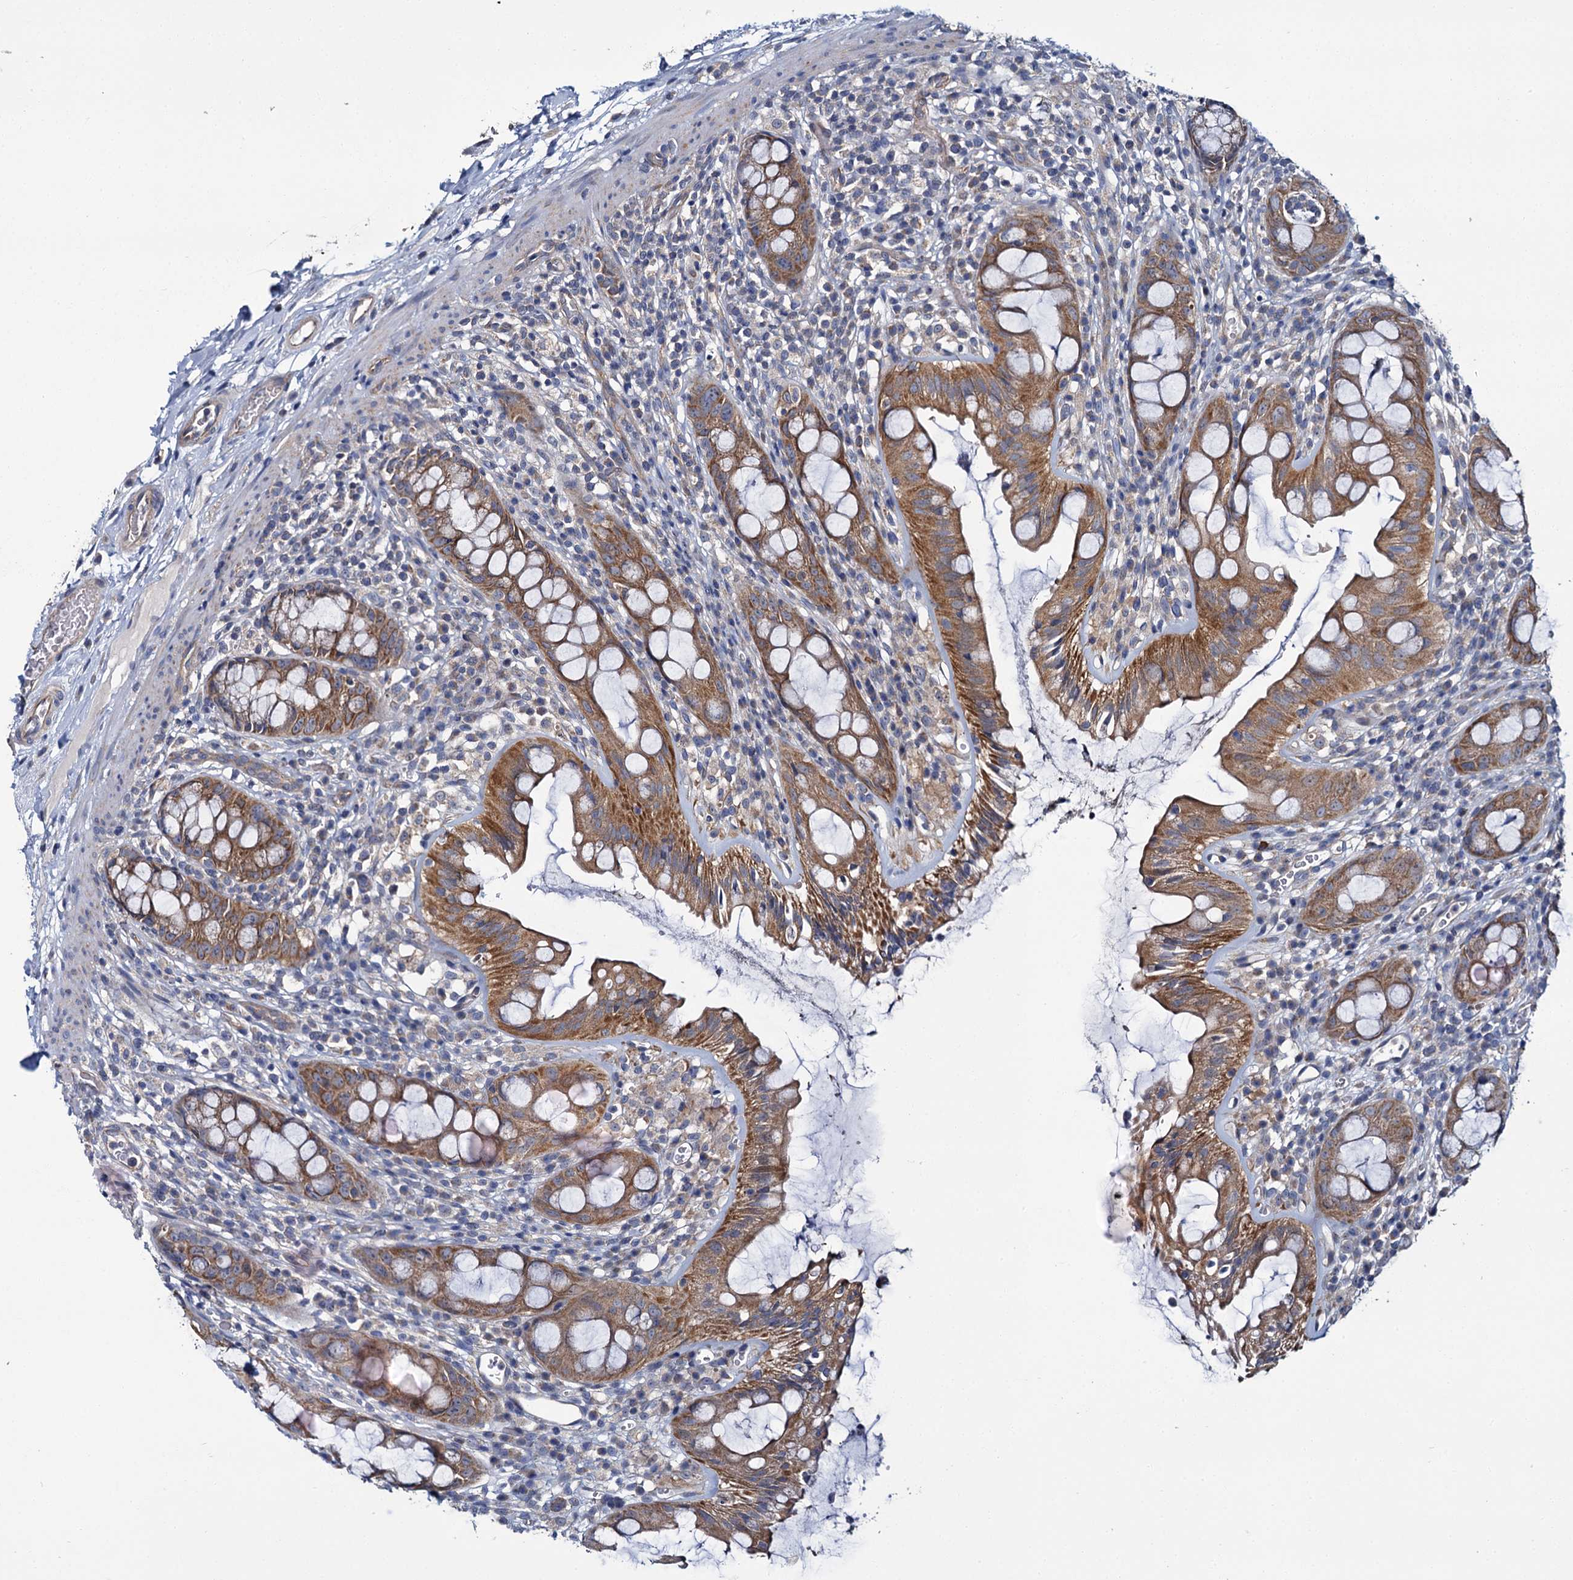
{"staining": {"intensity": "strong", "quantity": ">75%", "location": "cytoplasmic/membranous"}, "tissue": "rectum", "cell_type": "Glandular cells", "image_type": "normal", "snomed": [{"axis": "morphology", "description": "Normal tissue, NOS"}, {"axis": "topography", "description": "Rectum"}], "caption": "IHC histopathology image of unremarkable rectum: human rectum stained using IHC demonstrates high levels of strong protein expression localized specifically in the cytoplasmic/membranous of glandular cells, appearing as a cytoplasmic/membranous brown color.", "gene": "CEP295", "patient": {"sex": "female", "age": 57}}